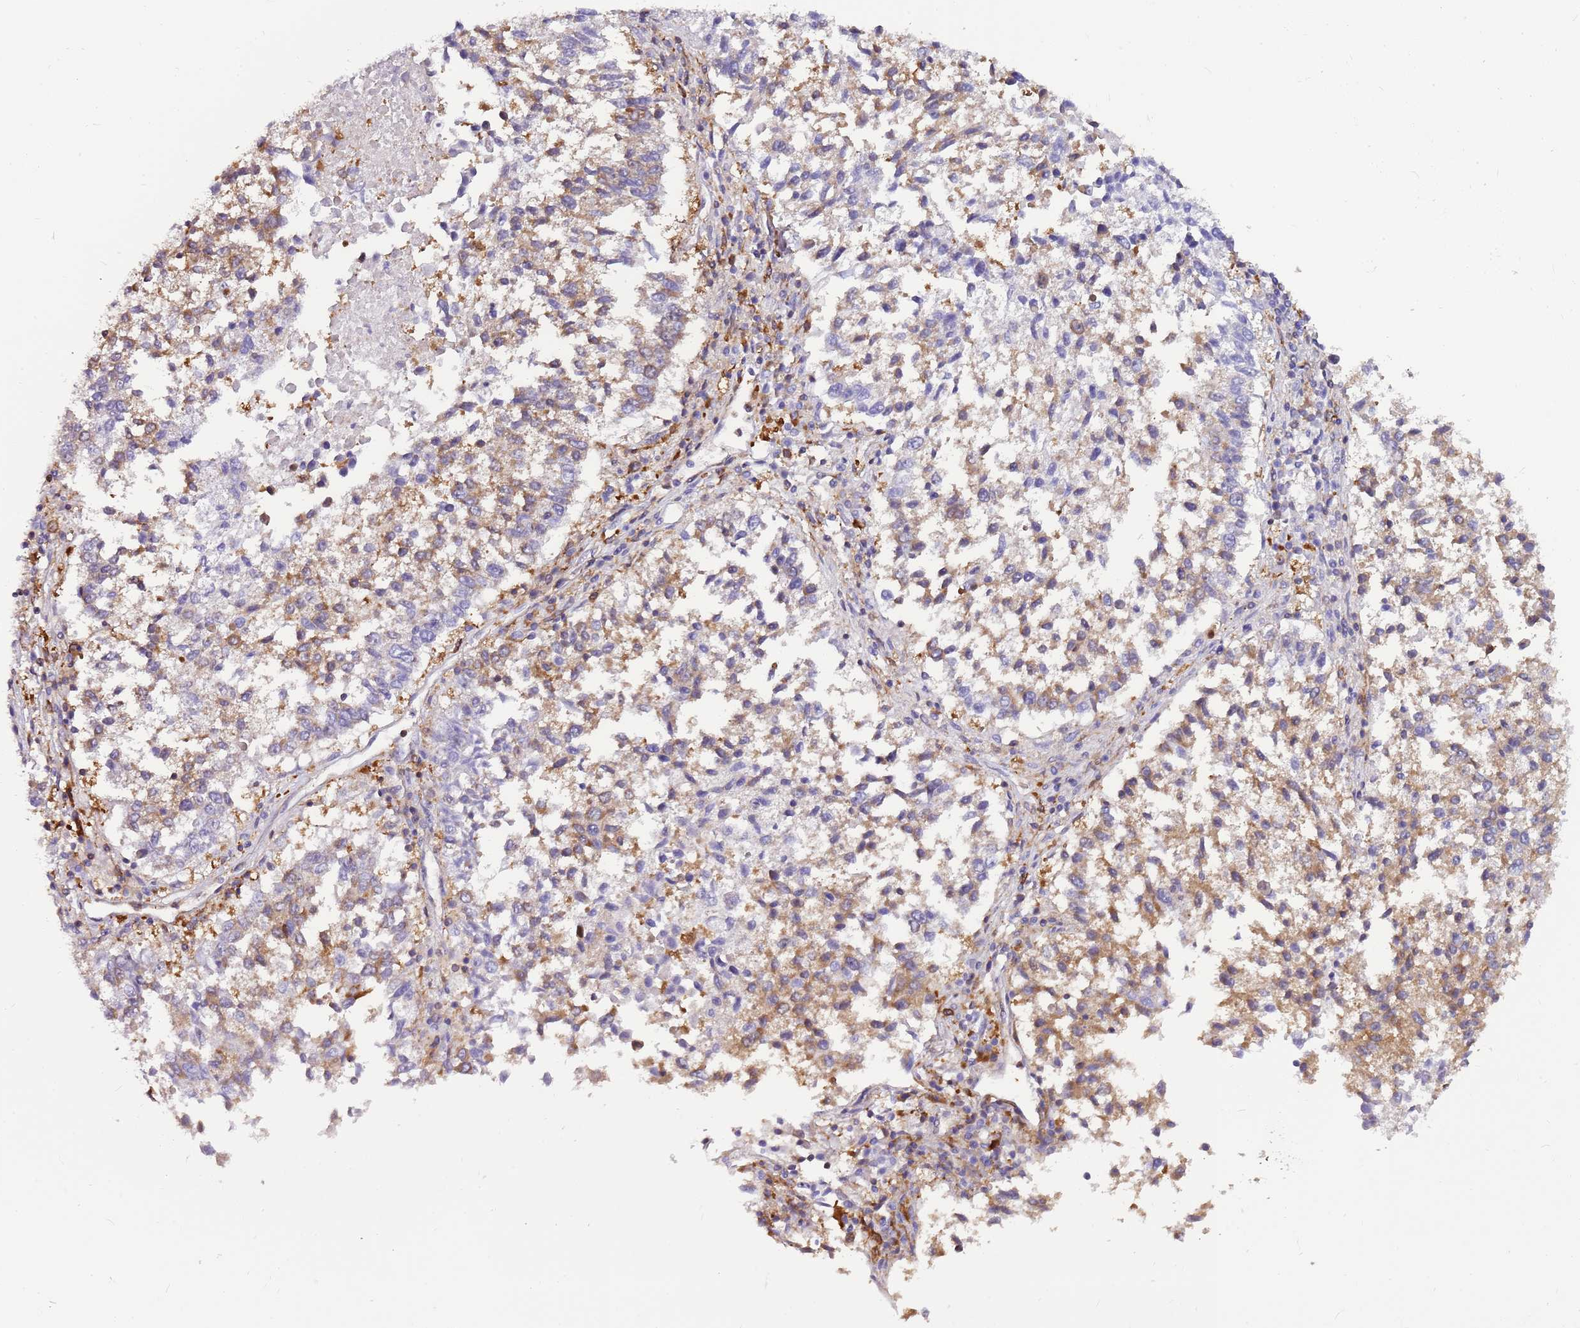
{"staining": {"intensity": "weak", "quantity": "25%-75%", "location": "cytoplasmic/membranous"}, "tissue": "lung cancer", "cell_type": "Tumor cells", "image_type": "cancer", "snomed": [{"axis": "morphology", "description": "Squamous cell carcinoma, NOS"}, {"axis": "topography", "description": "Lung"}], "caption": "Immunohistochemical staining of human lung cancer (squamous cell carcinoma) shows weak cytoplasmic/membranous protein expression in about 25%-75% of tumor cells.", "gene": "ATXN2L", "patient": {"sex": "male", "age": 73}}